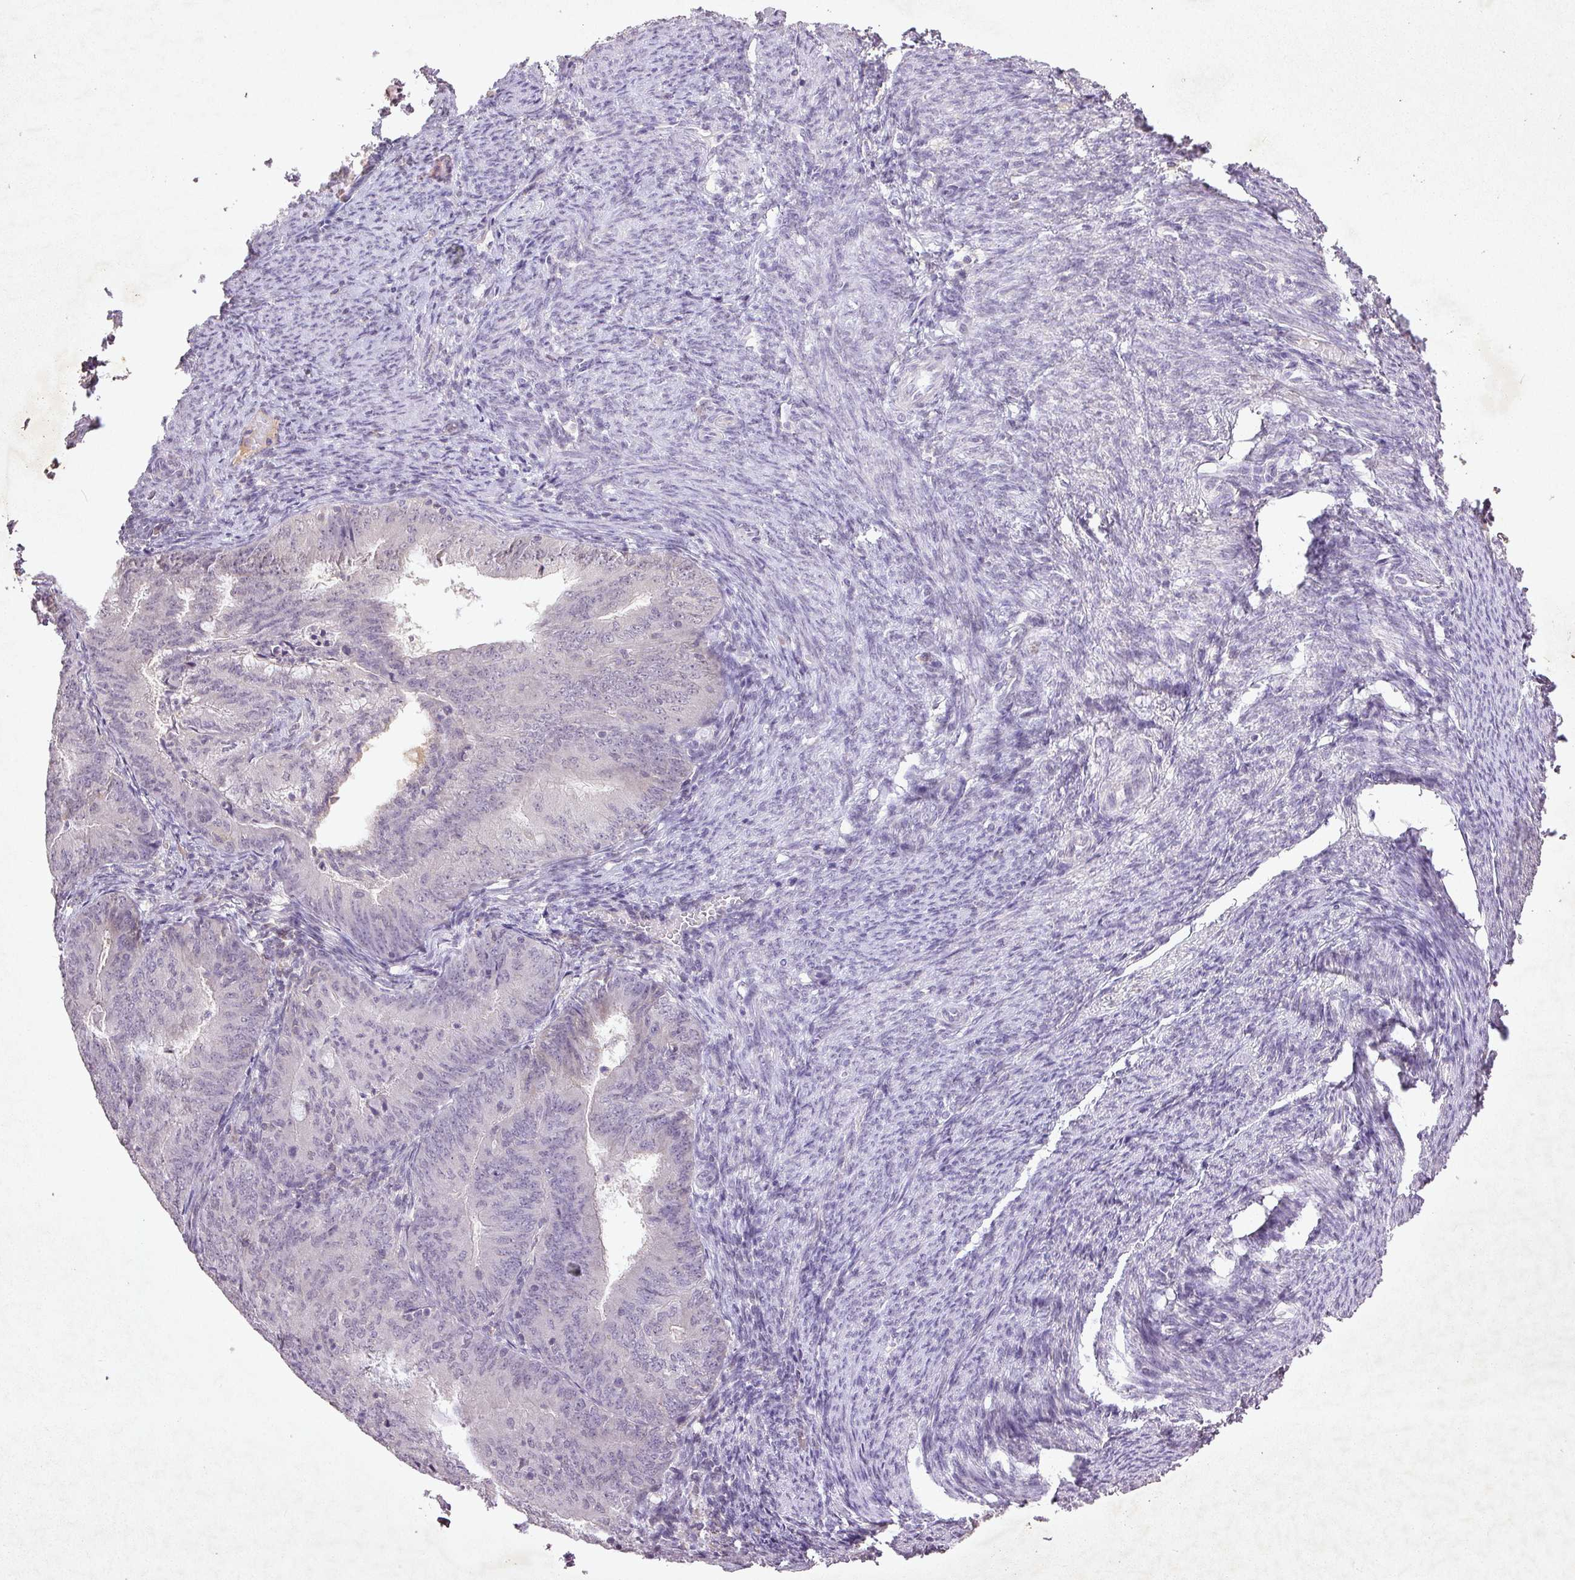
{"staining": {"intensity": "negative", "quantity": "none", "location": "none"}, "tissue": "endometrial cancer", "cell_type": "Tumor cells", "image_type": "cancer", "snomed": [{"axis": "morphology", "description": "Adenocarcinoma, NOS"}, {"axis": "topography", "description": "Endometrium"}], "caption": "Immunohistochemical staining of human adenocarcinoma (endometrial) shows no significant positivity in tumor cells. The staining is performed using DAB (3,3'-diaminobenzidine) brown chromogen with nuclei counter-stained in using hematoxylin.", "gene": "FAM168B", "patient": {"sex": "female", "age": 57}}